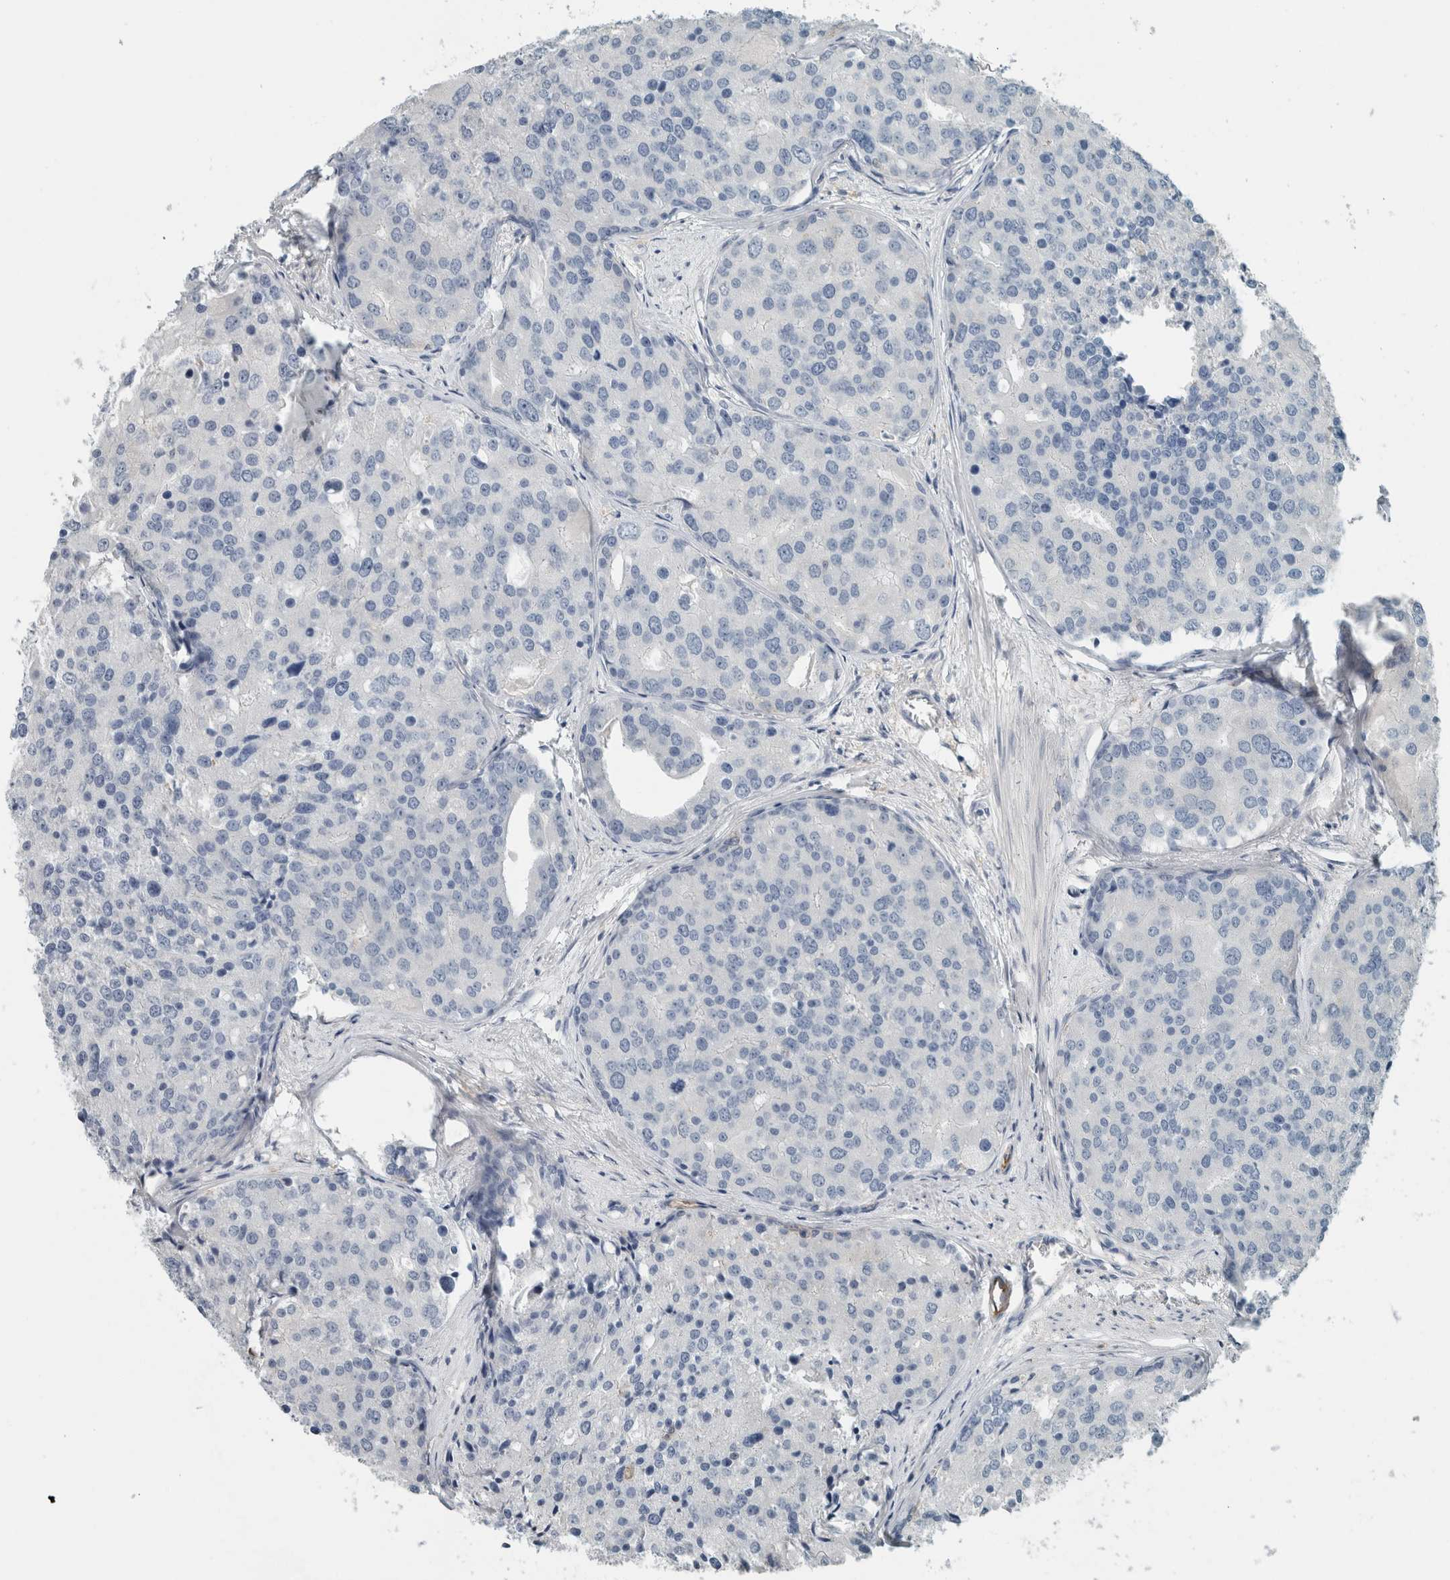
{"staining": {"intensity": "negative", "quantity": "none", "location": "none"}, "tissue": "prostate cancer", "cell_type": "Tumor cells", "image_type": "cancer", "snomed": [{"axis": "morphology", "description": "Adenocarcinoma, High grade"}, {"axis": "topography", "description": "Prostate"}], "caption": "This is a photomicrograph of IHC staining of prostate cancer (adenocarcinoma (high-grade)), which shows no expression in tumor cells.", "gene": "SCIN", "patient": {"sex": "male", "age": 50}}